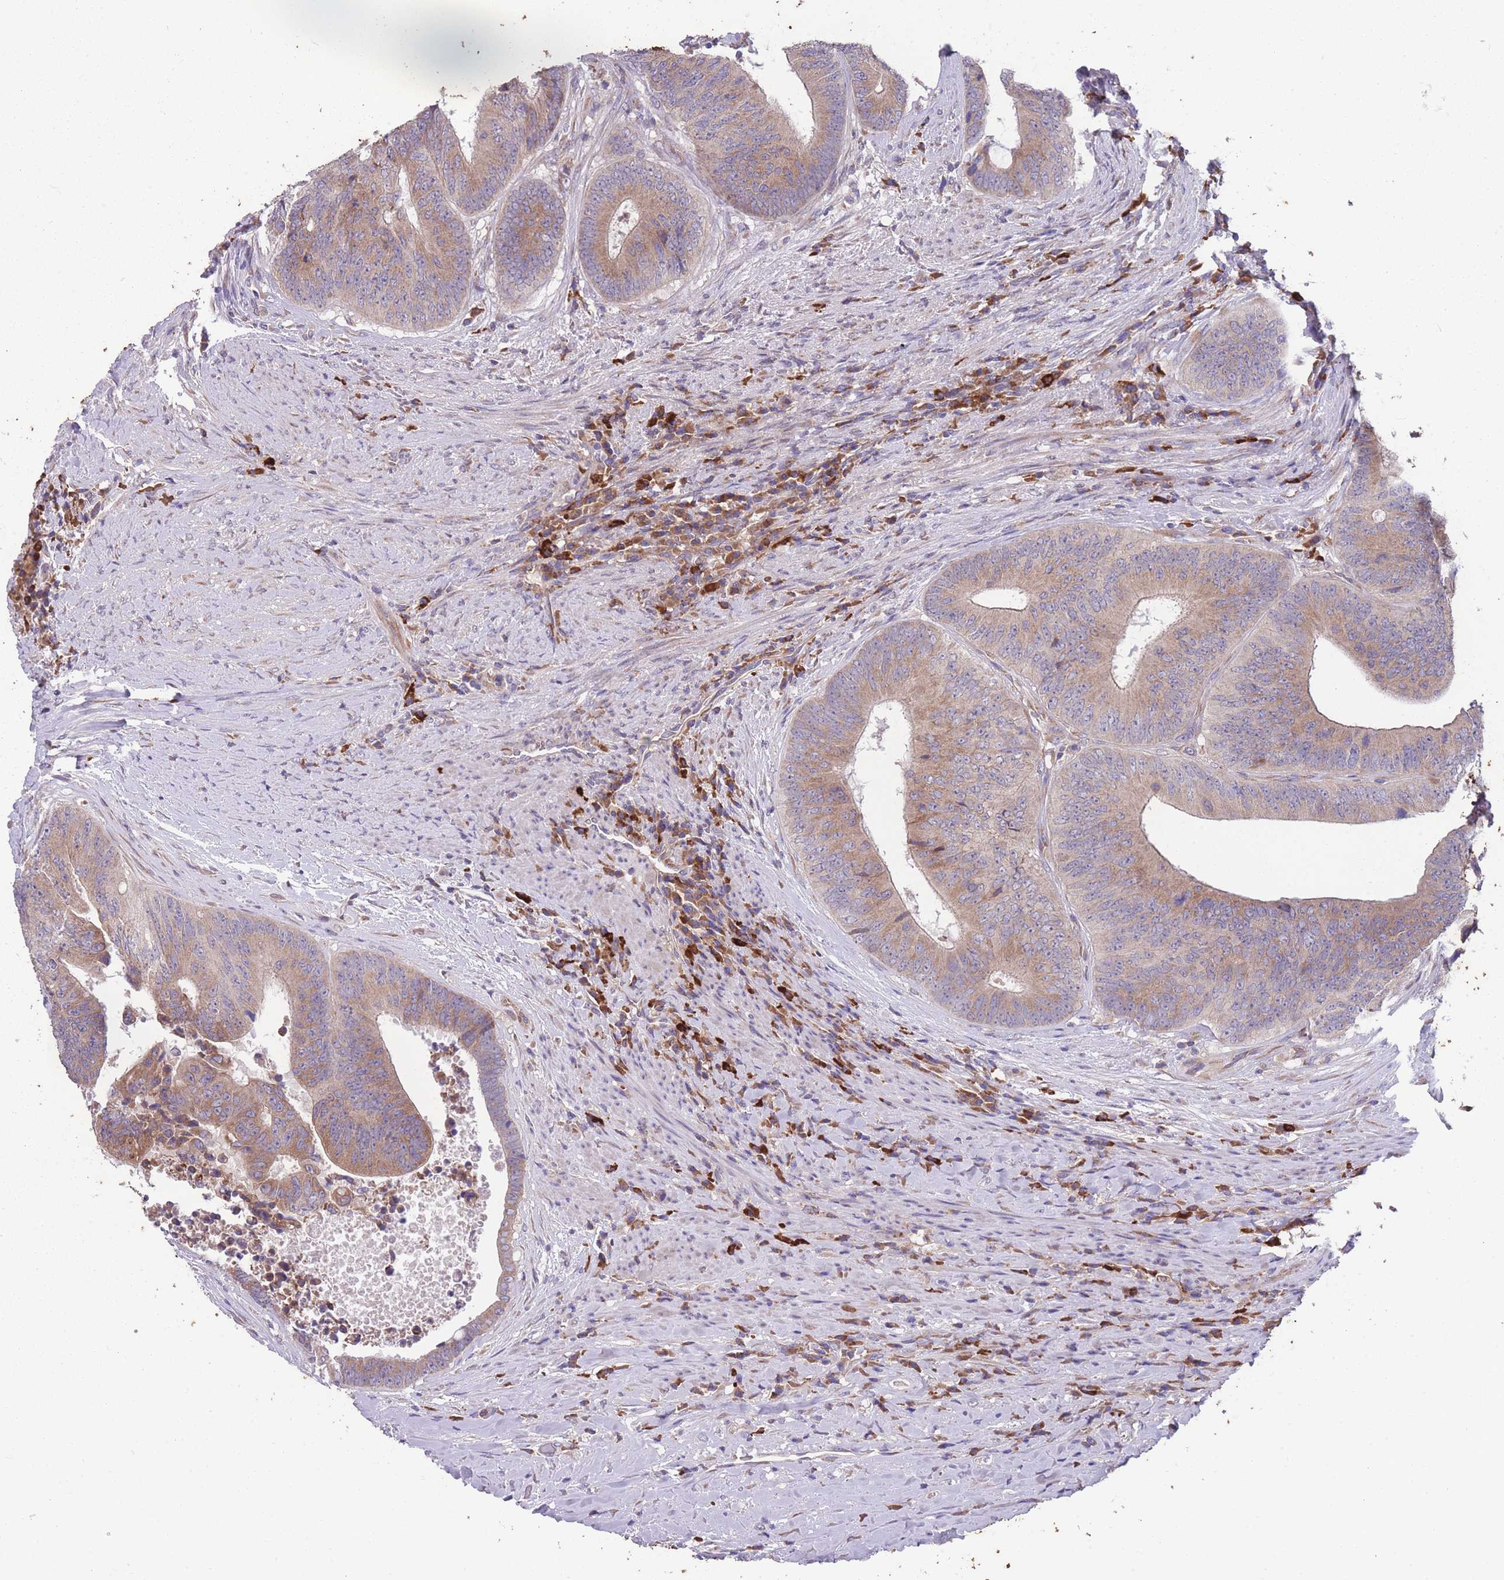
{"staining": {"intensity": "moderate", "quantity": ">75%", "location": "cytoplasmic/membranous"}, "tissue": "colorectal cancer", "cell_type": "Tumor cells", "image_type": "cancer", "snomed": [{"axis": "morphology", "description": "Adenocarcinoma, NOS"}, {"axis": "topography", "description": "Rectum"}], "caption": "Immunohistochemical staining of human colorectal cancer exhibits medium levels of moderate cytoplasmic/membranous protein staining in about >75% of tumor cells.", "gene": "STIM2", "patient": {"sex": "male", "age": 72}}